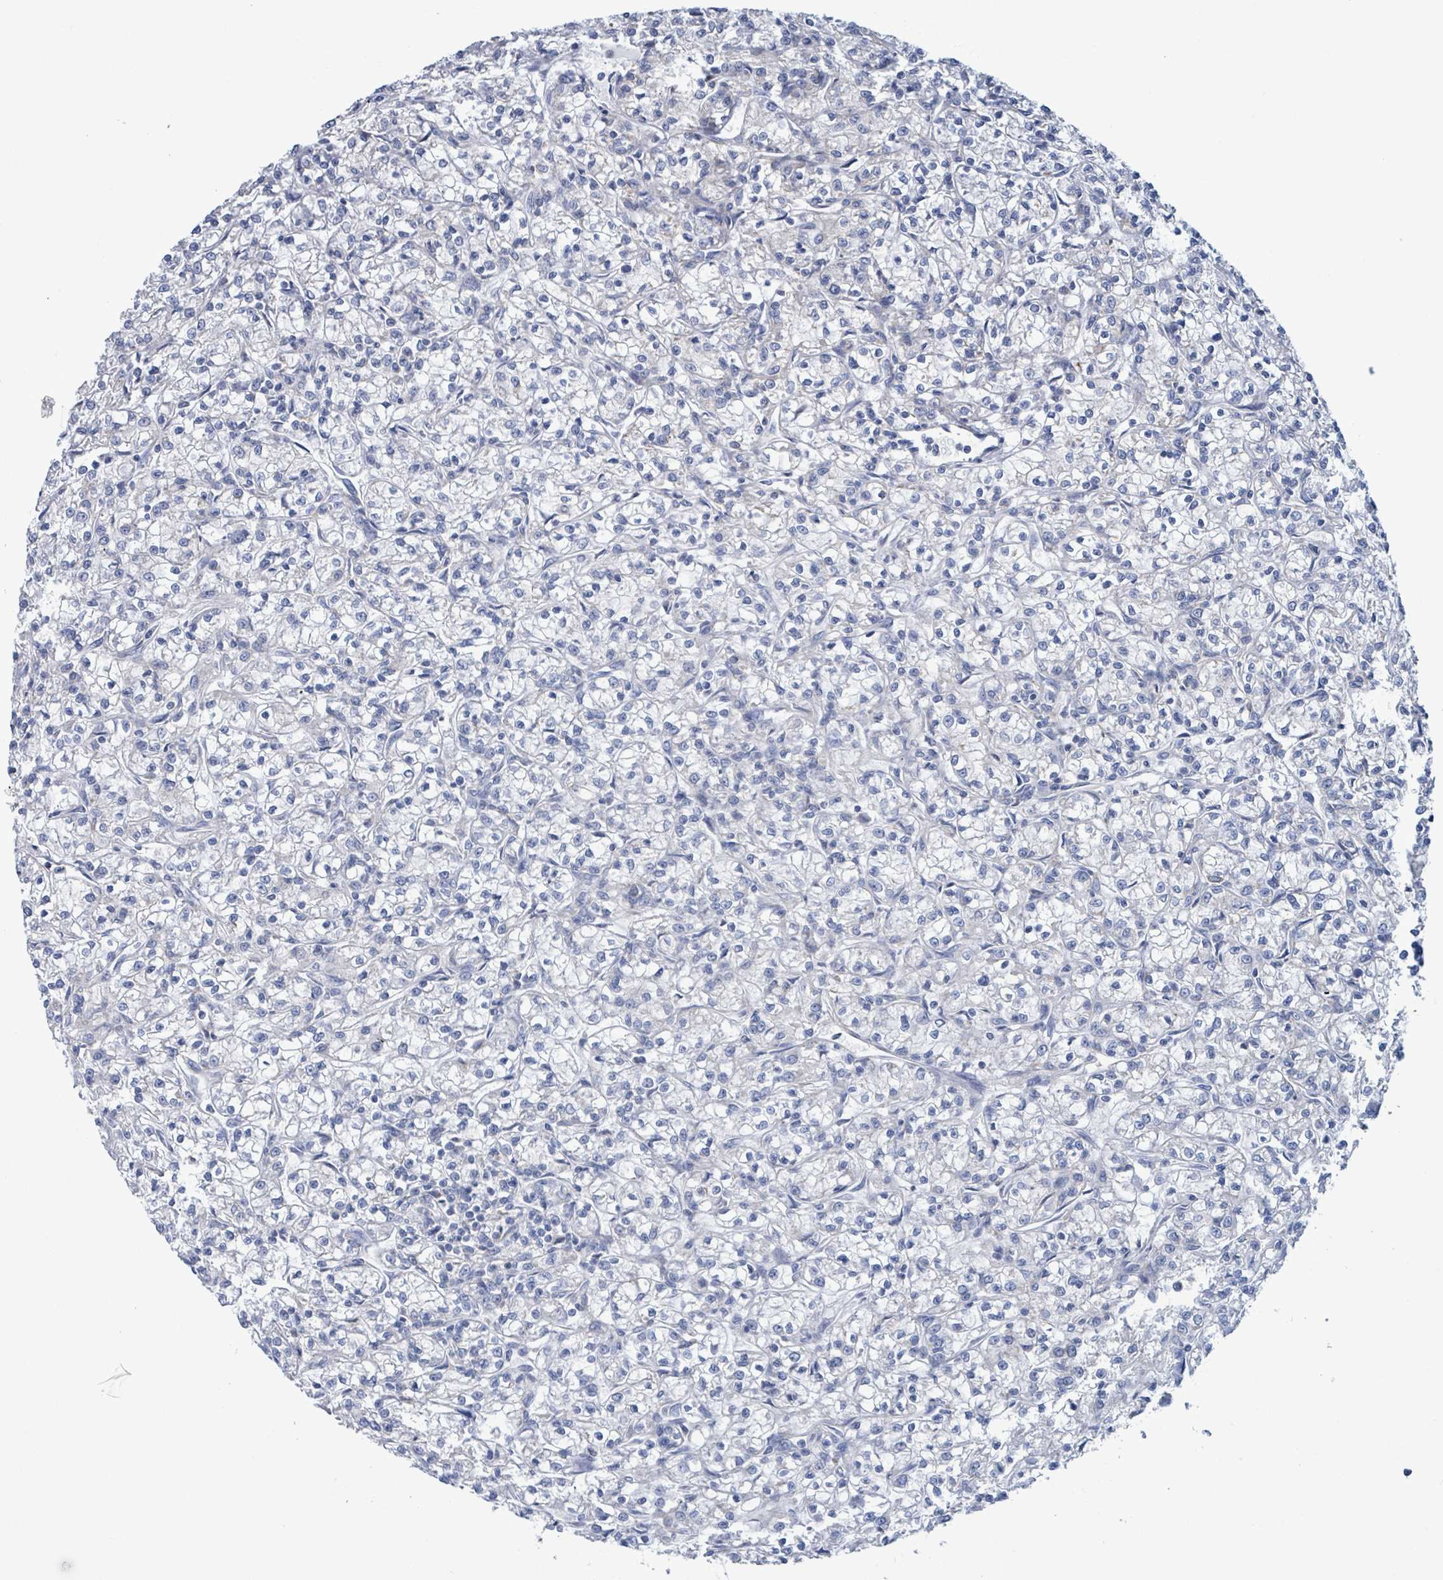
{"staining": {"intensity": "negative", "quantity": "none", "location": "none"}, "tissue": "renal cancer", "cell_type": "Tumor cells", "image_type": "cancer", "snomed": [{"axis": "morphology", "description": "Adenocarcinoma, NOS"}, {"axis": "topography", "description": "Kidney"}], "caption": "IHC of human adenocarcinoma (renal) displays no expression in tumor cells.", "gene": "AKR1C4", "patient": {"sex": "female", "age": 59}}